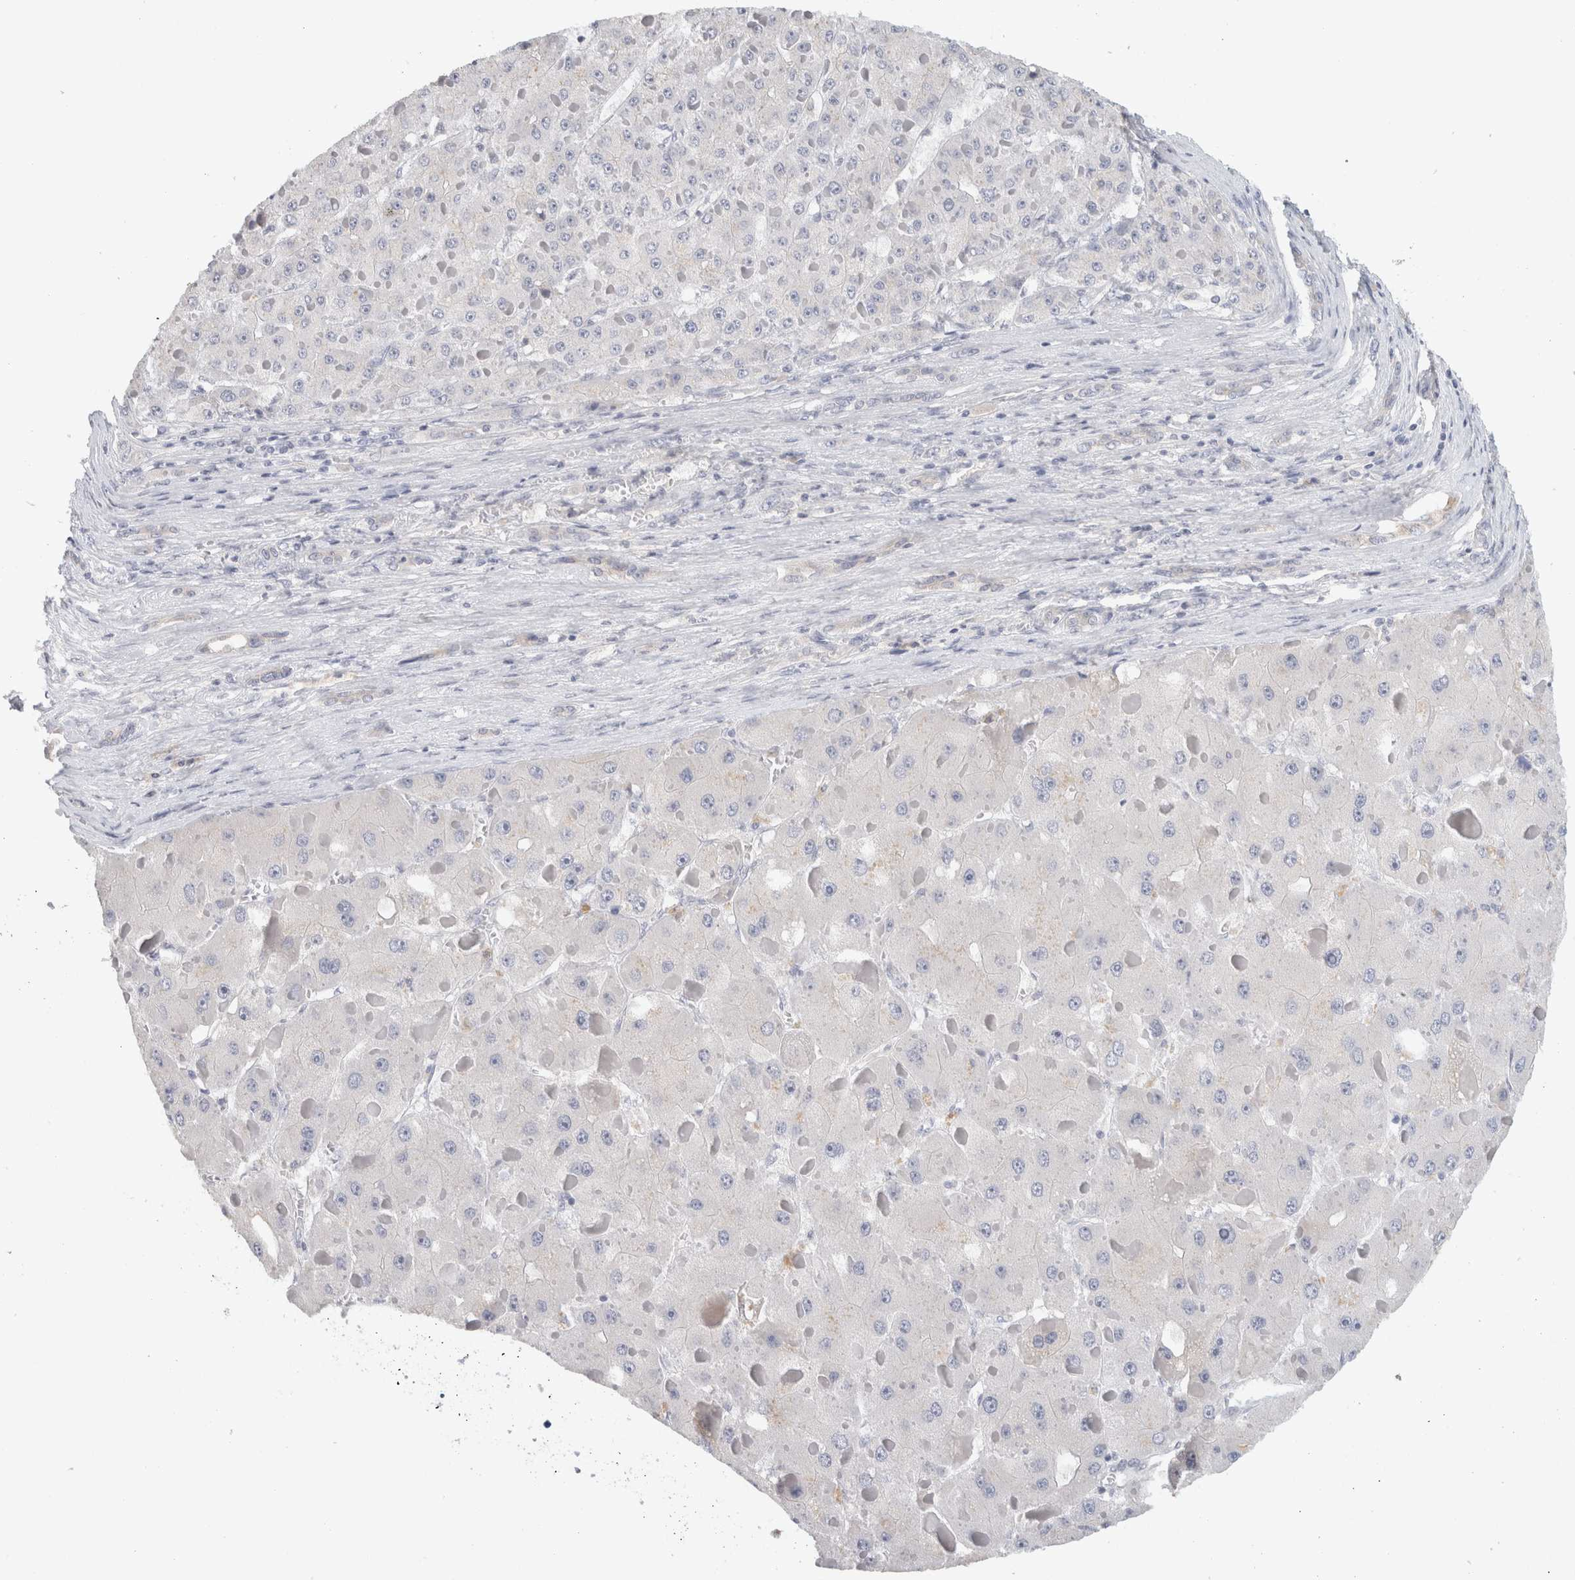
{"staining": {"intensity": "negative", "quantity": "none", "location": "none"}, "tissue": "liver cancer", "cell_type": "Tumor cells", "image_type": "cancer", "snomed": [{"axis": "morphology", "description": "Carcinoma, Hepatocellular, NOS"}, {"axis": "topography", "description": "Liver"}], "caption": "Photomicrograph shows no protein staining in tumor cells of liver hepatocellular carcinoma tissue.", "gene": "STK31", "patient": {"sex": "female", "age": 73}}